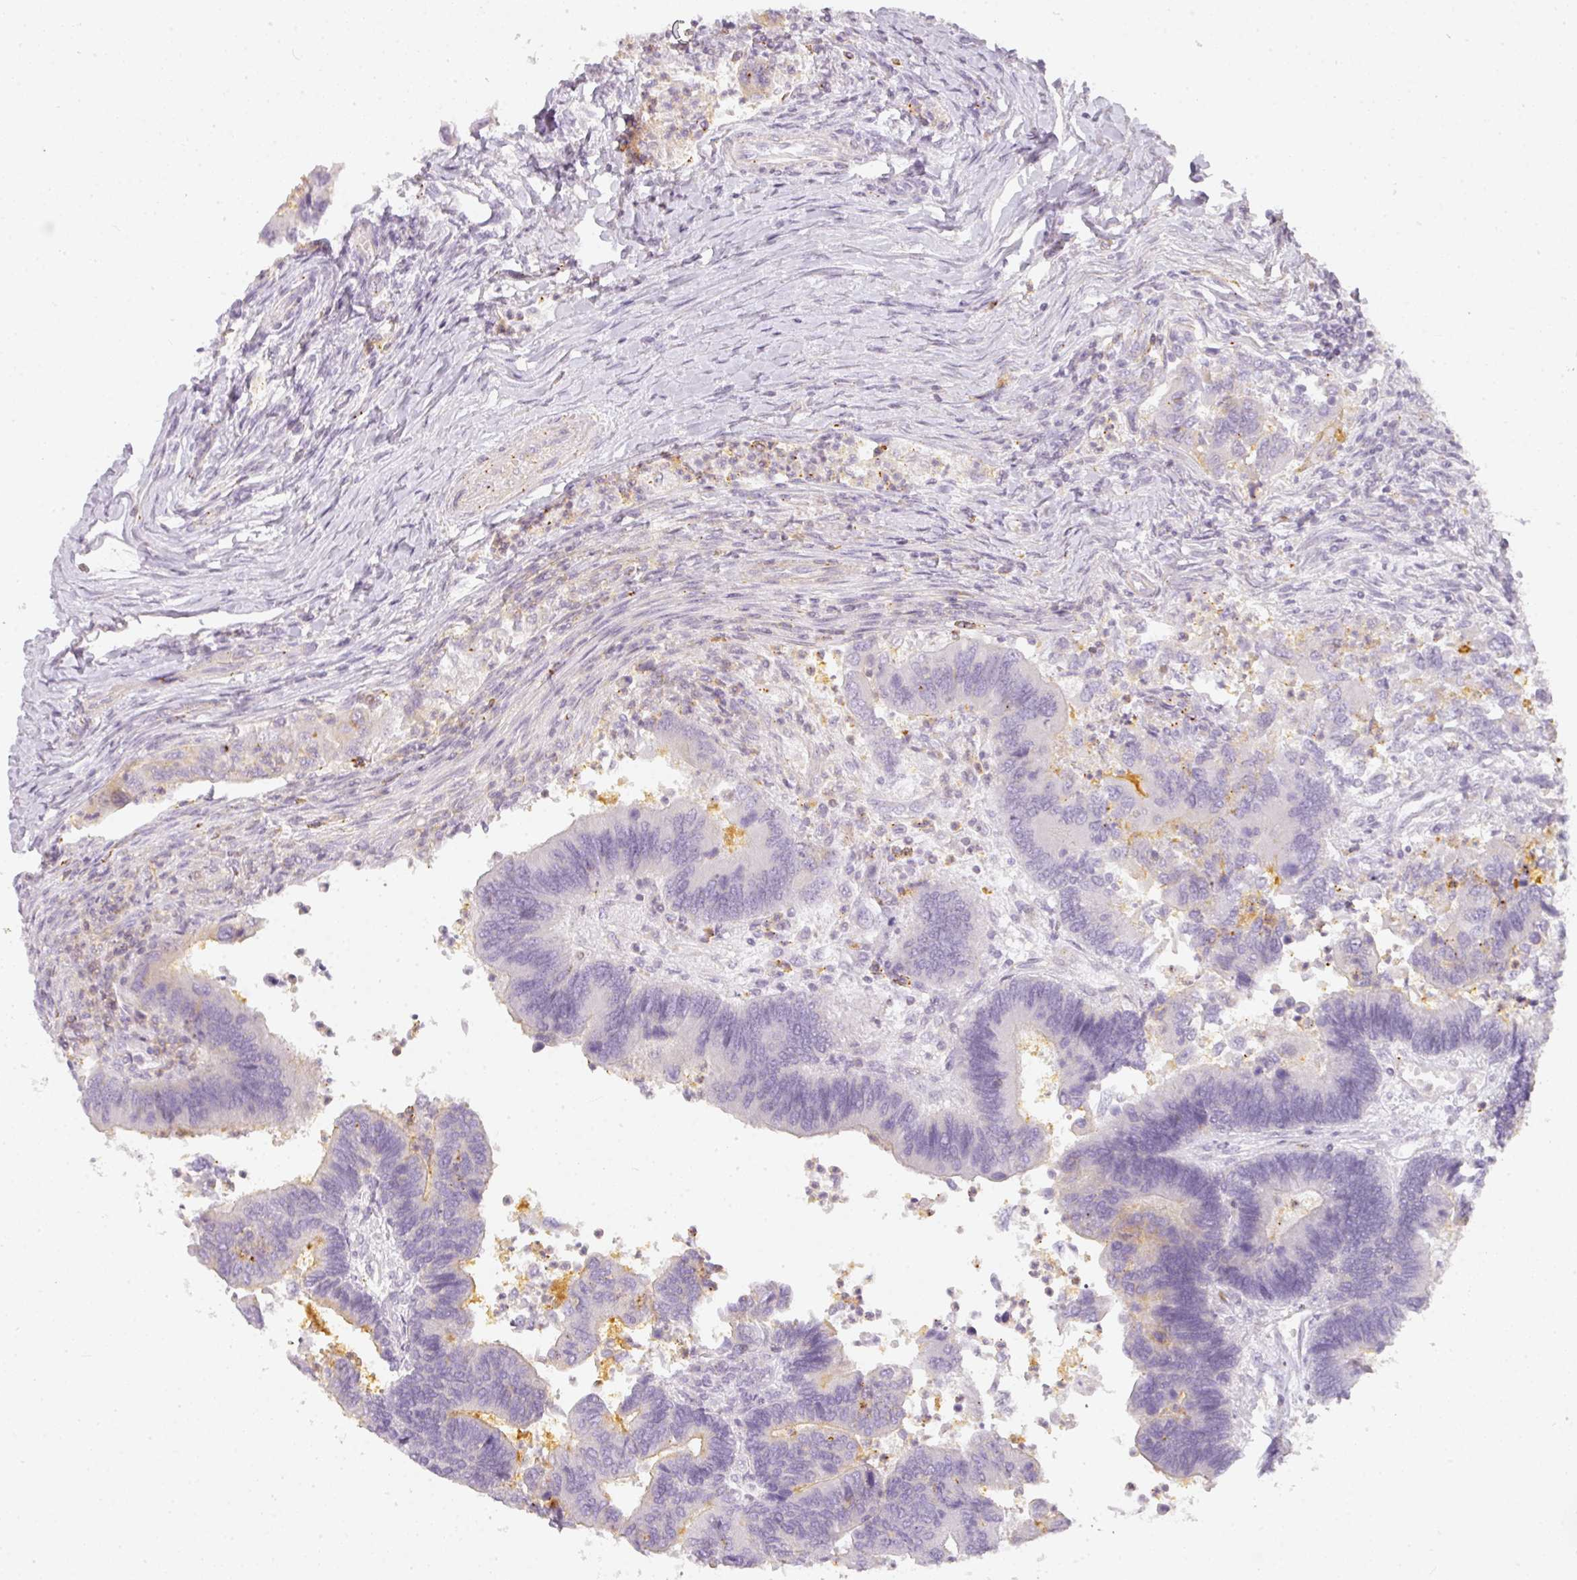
{"staining": {"intensity": "negative", "quantity": "none", "location": "none"}, "tissue": "colorectal cancer", "cell_type": "Tumor cells", "image_type": "cancer", "snomed": [{"axis": "morphology", "description": "Adenocarcinoma, NOS"}, {"axis": "topography", "description": "Colon"}], "caption": "A photomicrograph of colorectal cancer stained for a protein displays no brown staining in tumor cells. (DAB (3,3'-diaminobenzidine) IHC visualized using brightfield microscopy, high magnification).", "gene": "TMEM42", "patient": {"sex": "female", "age": 67}}